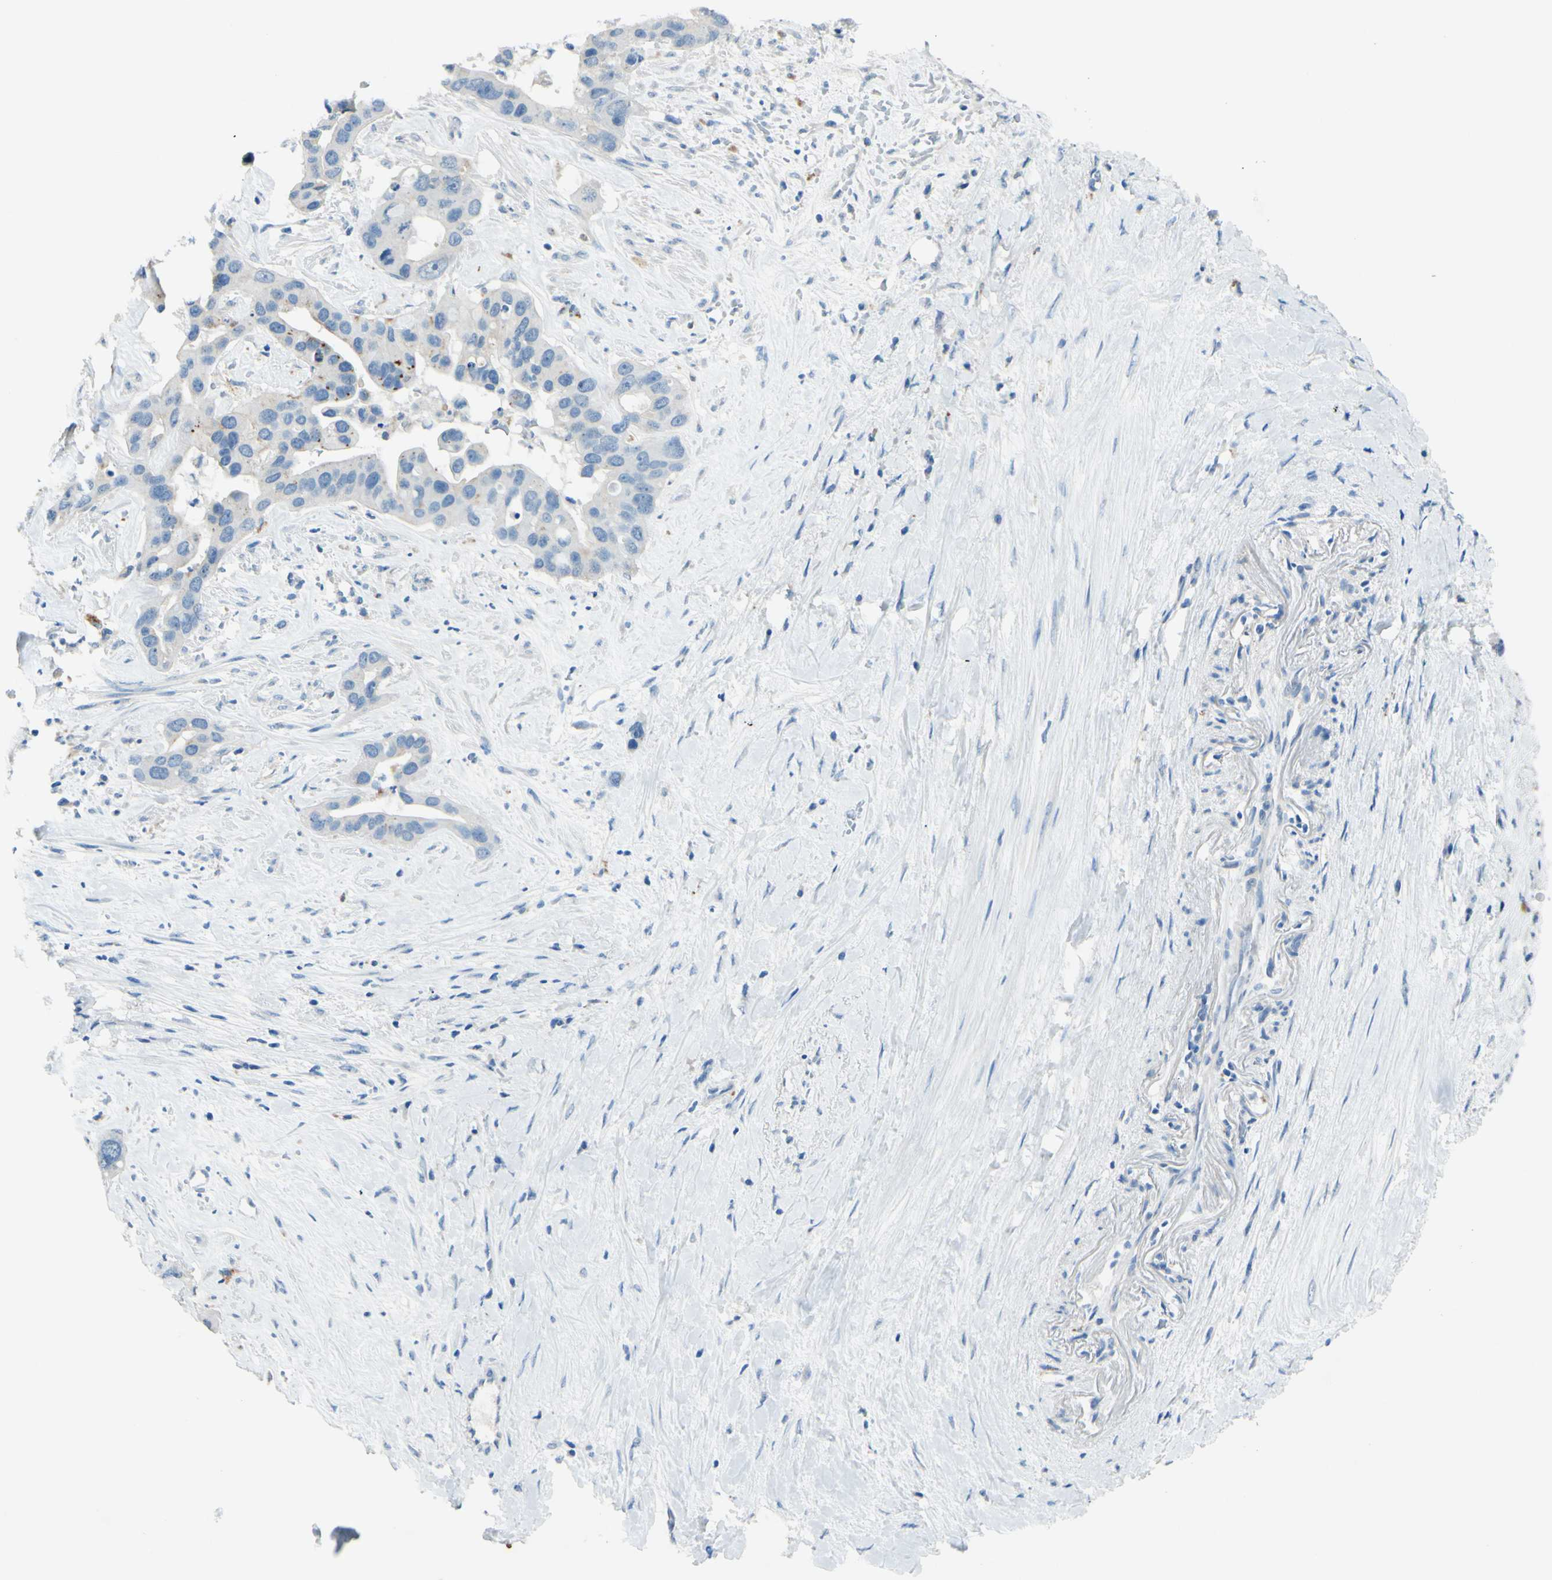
{"staining": {"intensity": "negative", "quantity": "none", "location": "none"}, "tissue": "liver cancer", "cell_type": "Tumor cells", "image_type": "cancer", "snomed": [{"axis": "morphology", "description": "Cholangiocarcinoma"}, {"axis": "topography", "description": "Liver"}], "caption": "This is an immunohistochemistry (IHC) micrograph of liver cholangiocarcinoma. There is no positivity in tumor cells.", "gene": "CDH10", "patient": {"sex": "female", "age": 65}}